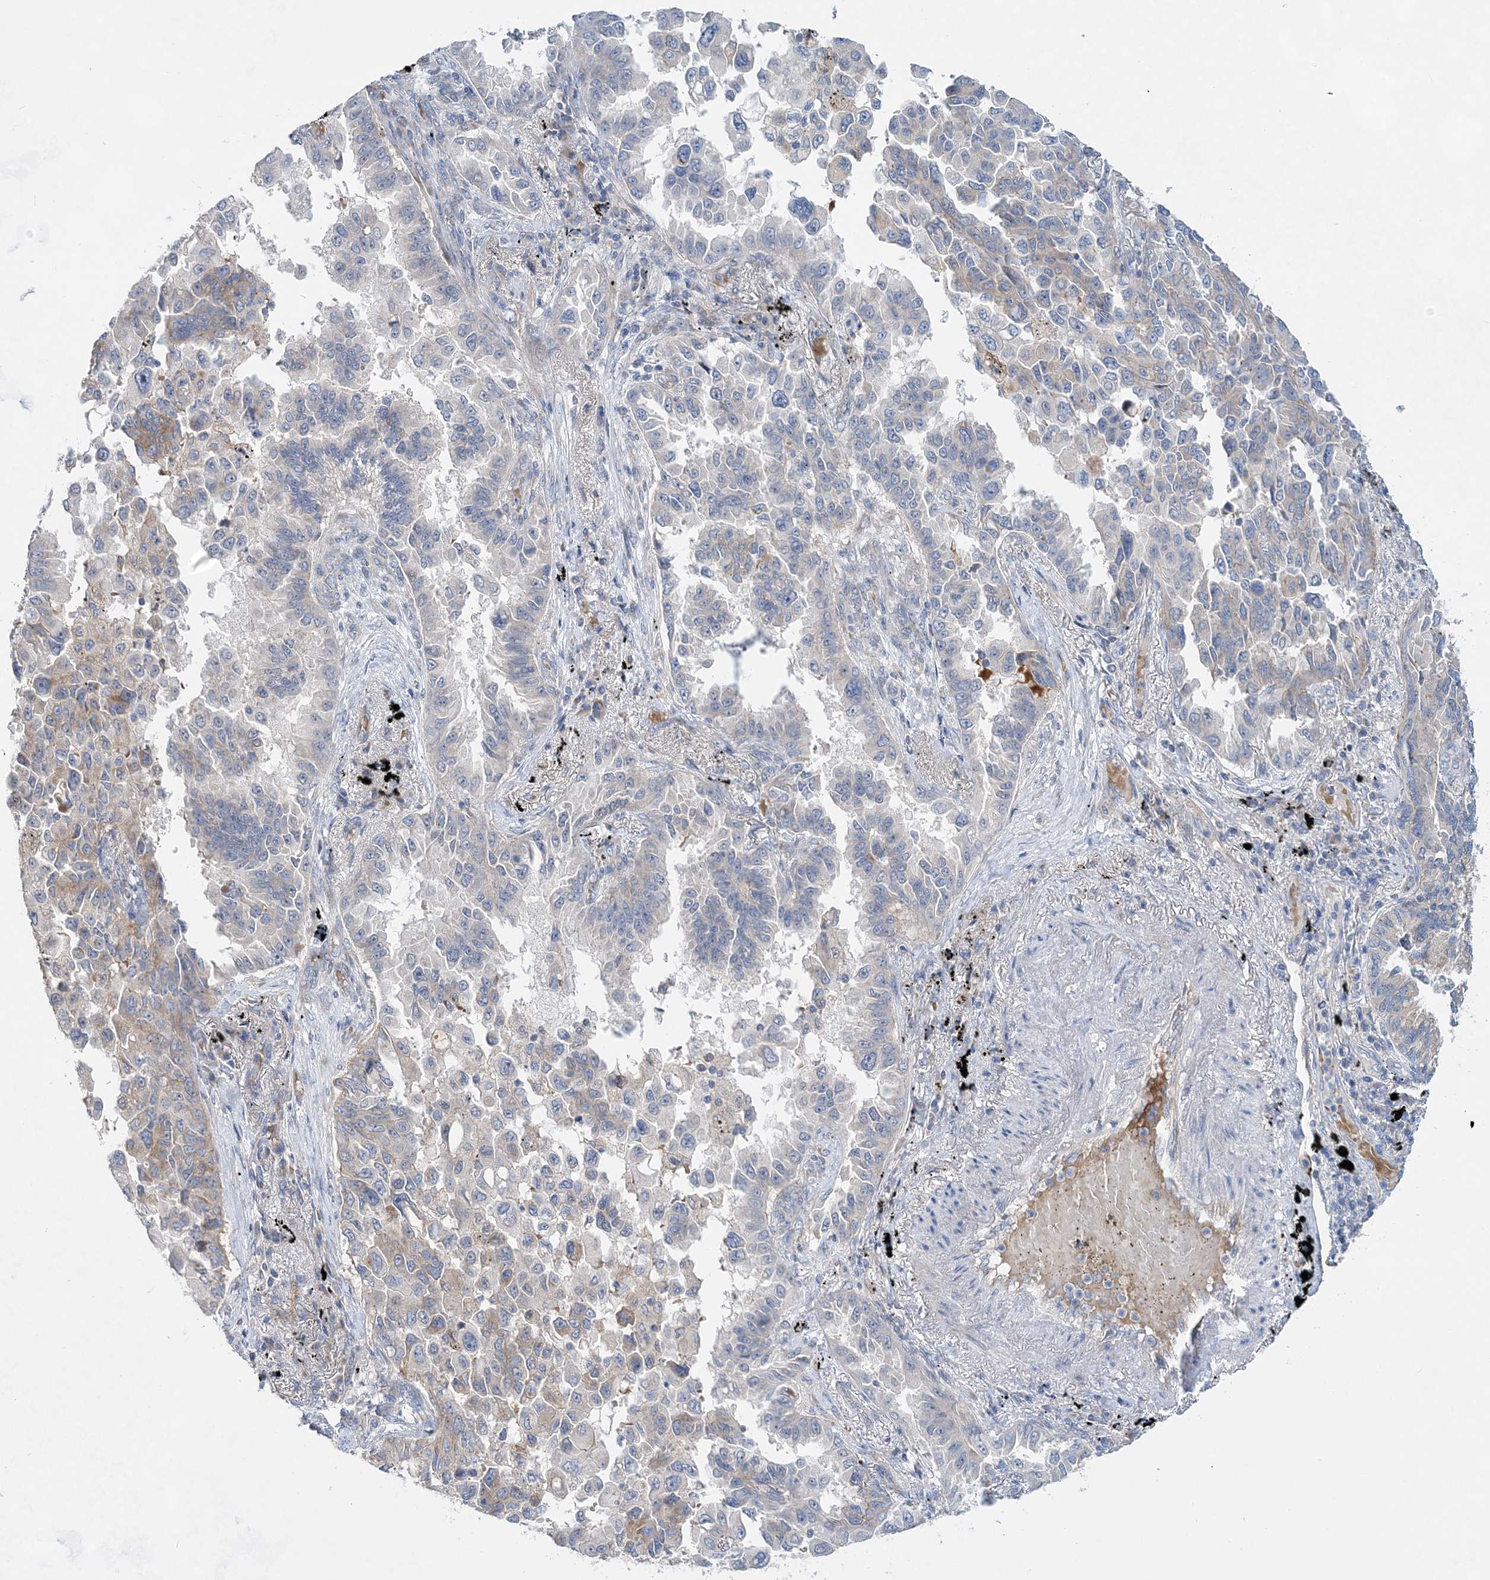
{"staining": {"intensity": "negative", "quantity": "none", "location": "none"}, "tissue": "lung cancer", "cell_type": "Tumor cells", "image_type": "cancer", "snomed": [{"axis": "morphology", "description": "Adenocarcinoma, NOS"}, {"axis": "topography", "description": "Lung"}], "caption": "DAB immunohistochemical staining of adenocarcinoma (lung) exhibits no significant expression in tumor cells.", "gene": "TRAPPC13", "patient": {"sex": "female", "age": 67}}